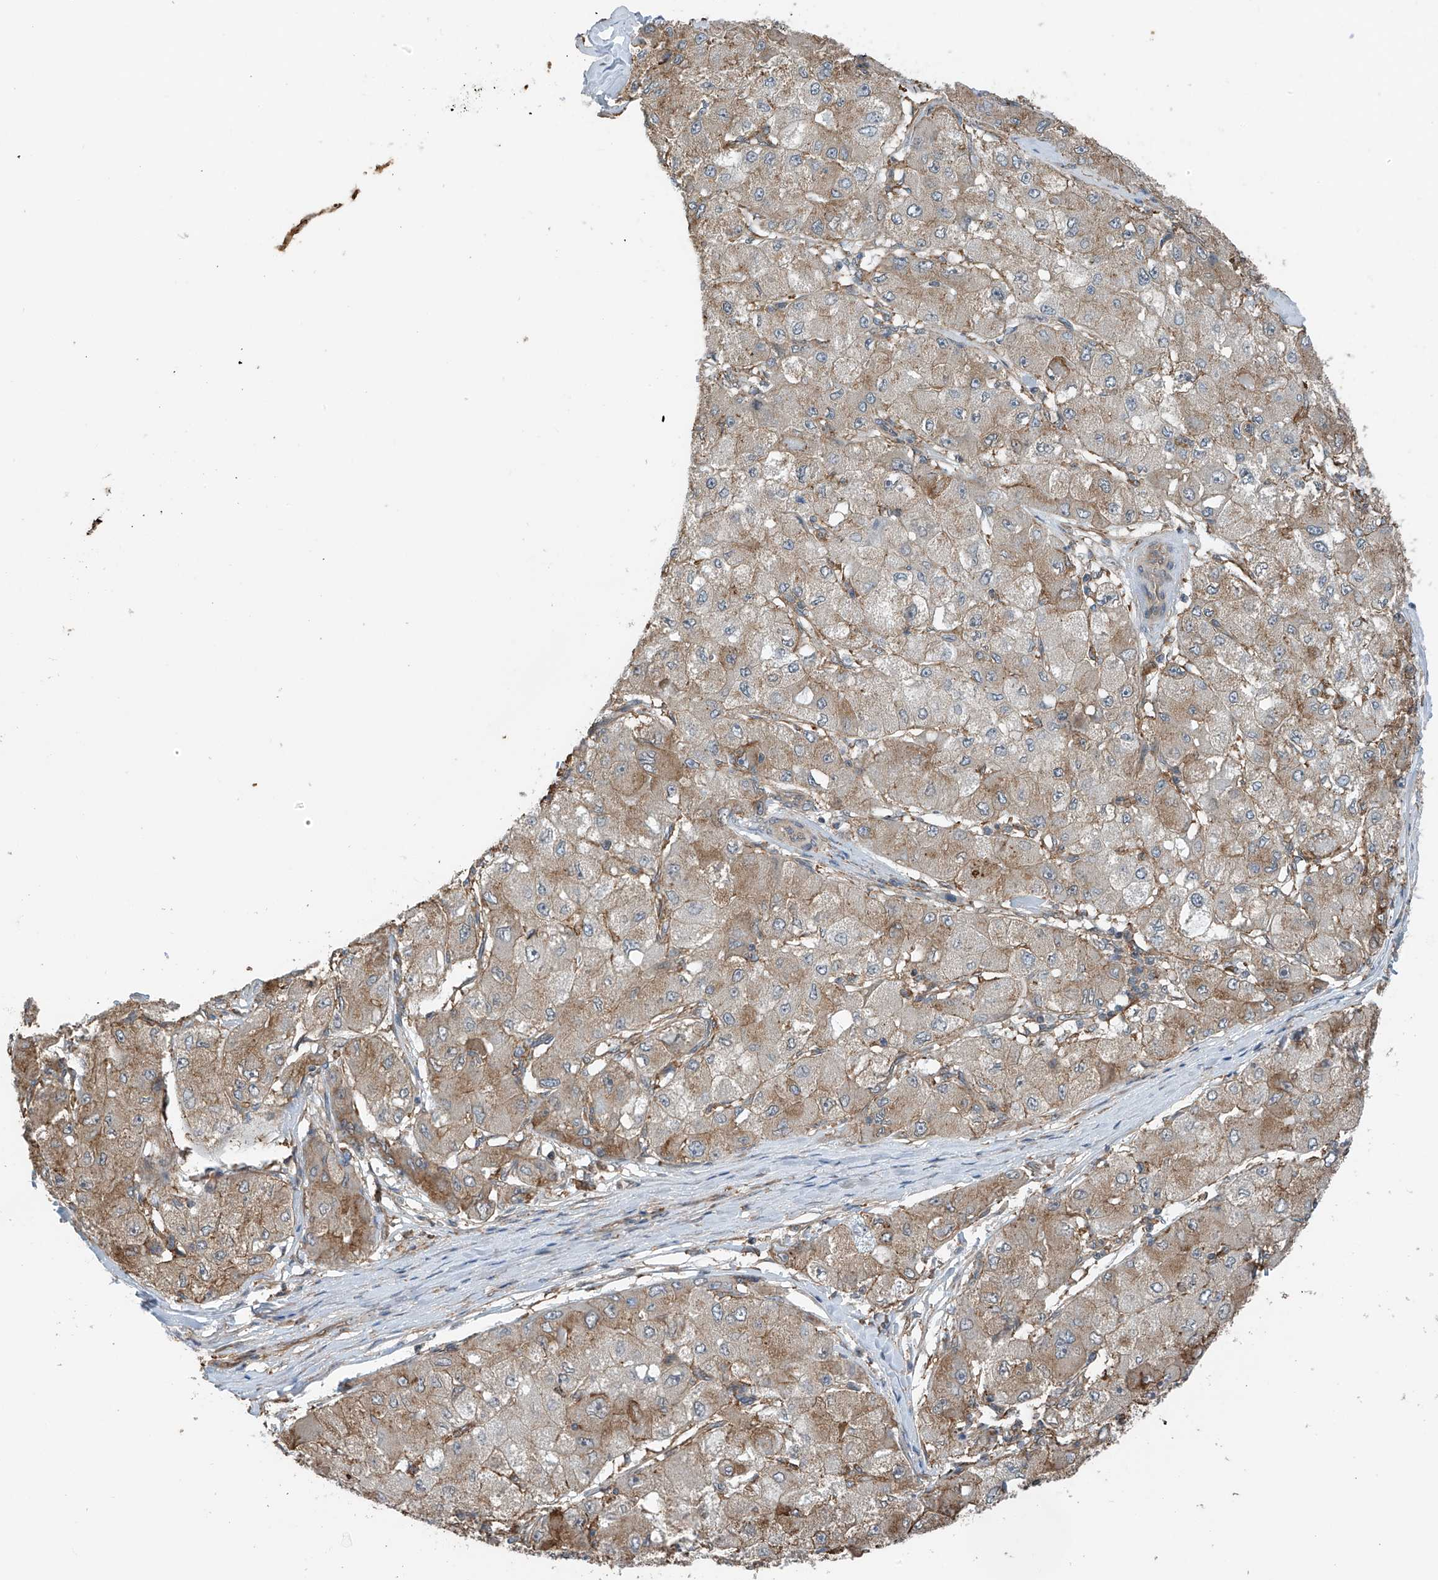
{"staining": {"intensity": "weak", "quantity": "25%-75%", "location": "cytoplasmic/membranous"}, "tissue": "liver cancer", "cell_type": "Tumor cells", "image_type": "cancer", "snomed": [{"axis": "morphology", "description": "Carcinoma, Hepatocellular, NOS"}, {"axis": "topography", "description": "Liver"}], "caption": "Brown immunohistochemical staining in human liver cancer (hepatocellular carcinoma) shows weak cytoplasmic/membranous staining in approximately 25%-75% of tumor cells. (Stains: DAB (3,3'-diaminobenzidine) in brown, nuclei in blue, Microscopy: brightfield microscopy at high magnification).", "gene": "ZNF189", "patient": {"sex": "male", "age": 80}}